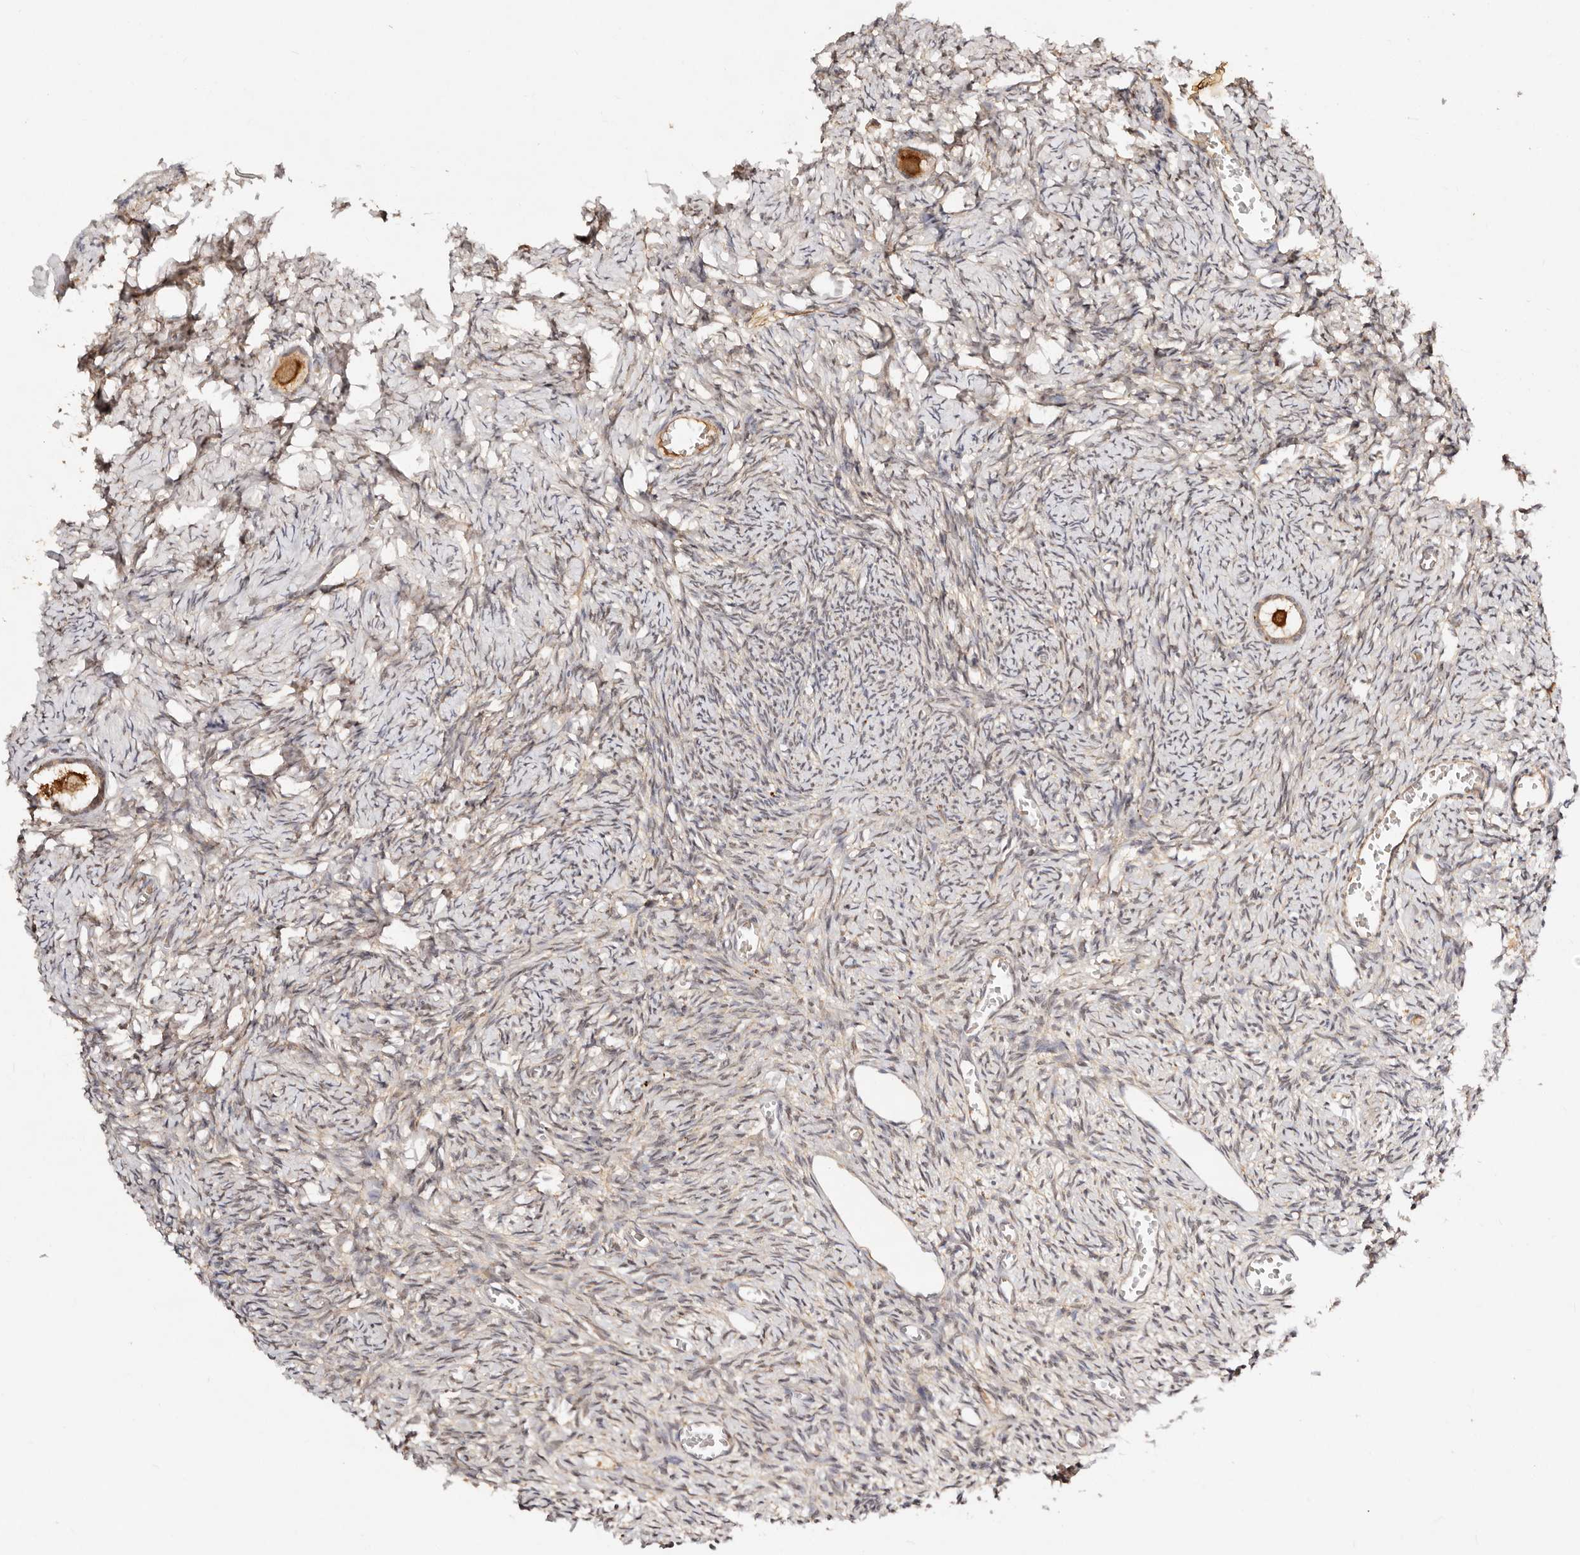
{"staining": {"intensity": "strong", "quantity": ">75%", "location": "cytoplasmic/membranous"}, "tissue": "ovary", "cell_type": "Follicle cells", "image_type": "normal", "snomed": [{"axis": "morphology", "description": "Normal tissue, NOS"}, {"axis": "topography", "description": "Ovary"}], "caption": "A micrograph of human ovary stained for a protein exhibits strong cytoplasmic/membranous brown staining in follicle cells.", "gene": "DENND11", "patient": {"sex": "female", "age": 27}}